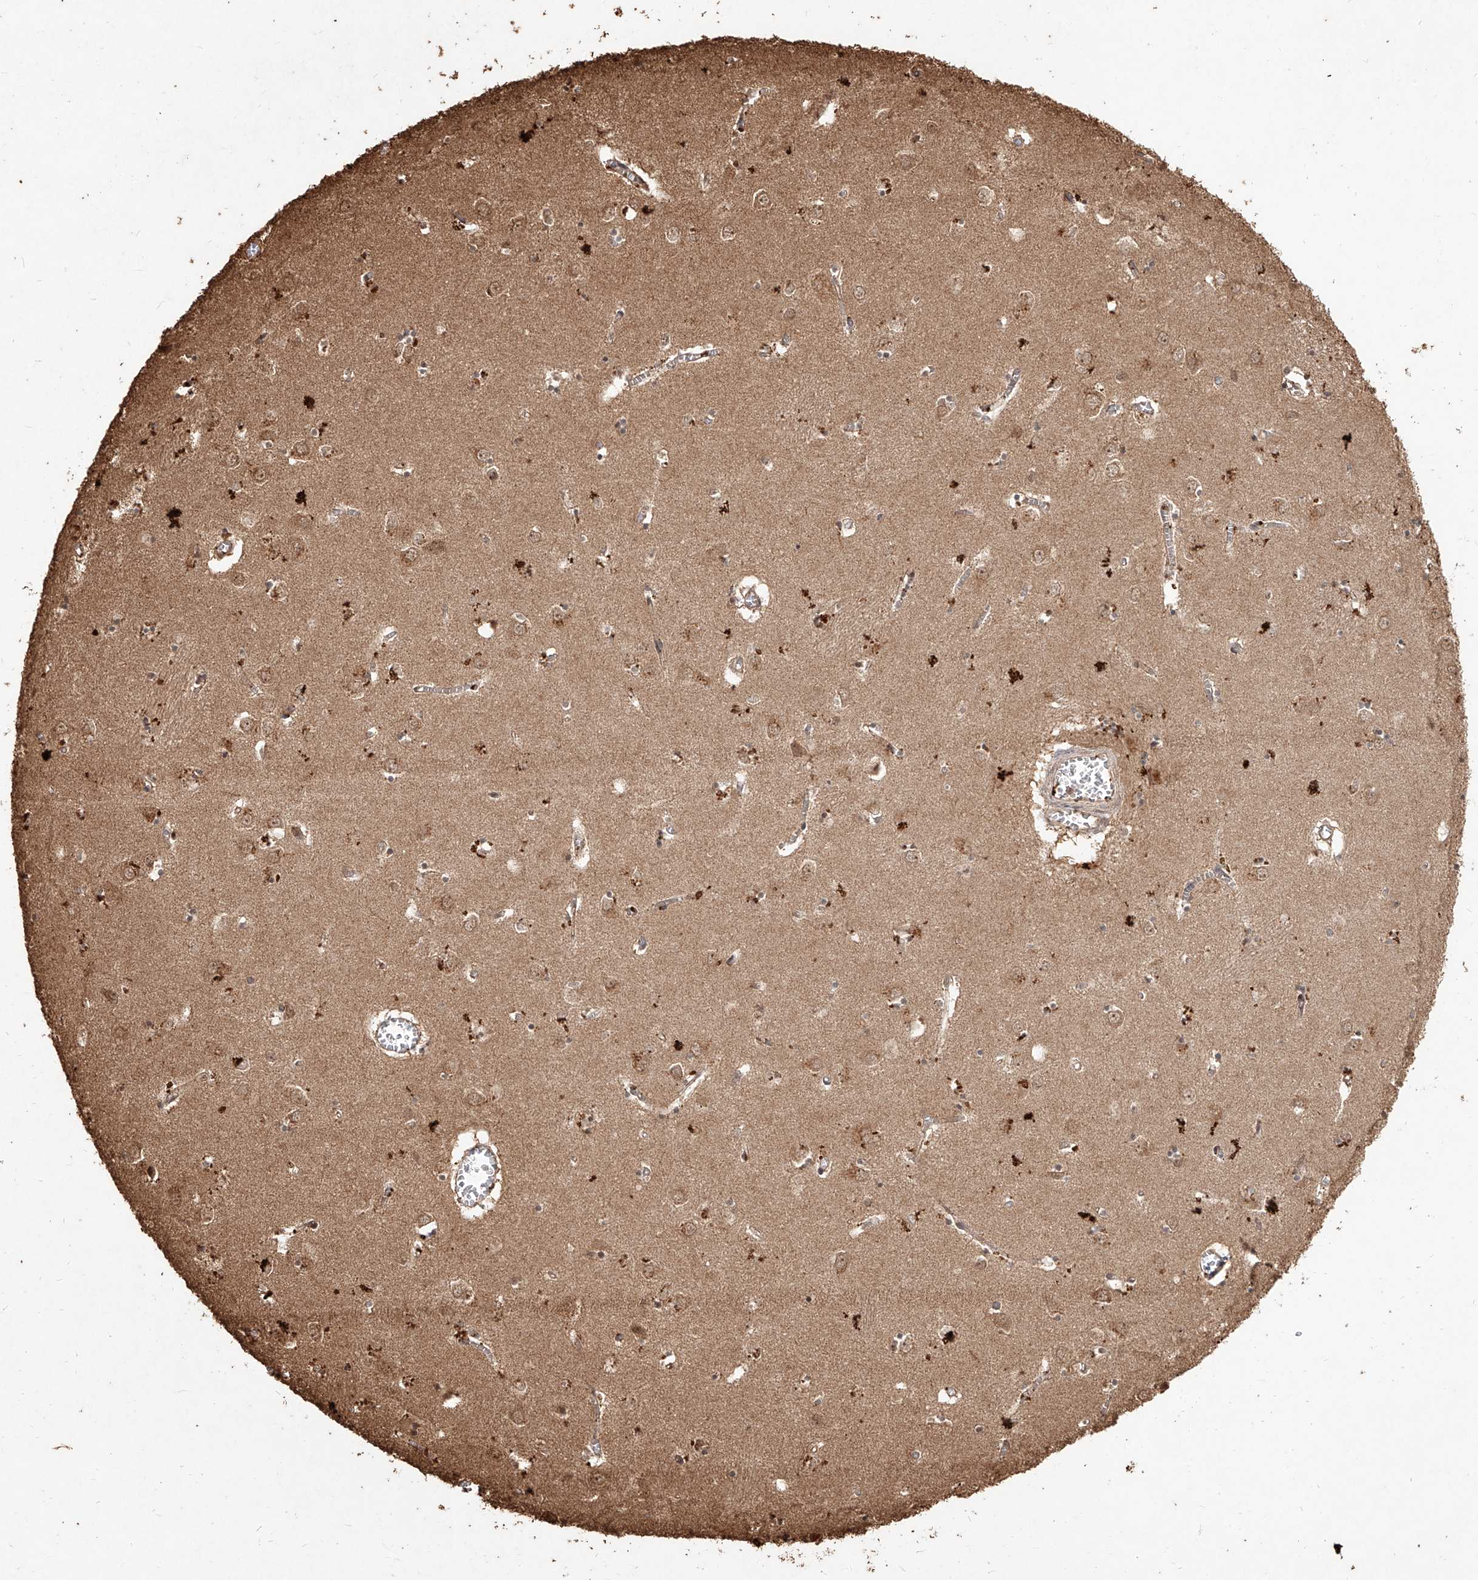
{"staining": {"intensity": "moderate", "quantity": ">75%", "location": "cytoplasmic/membranous,nuclear"}, "tissue": "caudate", "cell_type": "Glial cells", "image_type": "normal", "snomed": [{"axis": "morphology", "description": "Normal tissue, NOS"}, {"axis": "topography", "description": "Lateral ventricle wall"}], "caption": "Caudate stained with immunohistochemistry (IHC) reveals moderate cytoplasmic/membranous,nuclear staining in about >75% of glial cells. (IHC, brightfield microscopy, high magnification).", "gene": "UBE2K", "patient": {"sex": "male", "age": 70}}